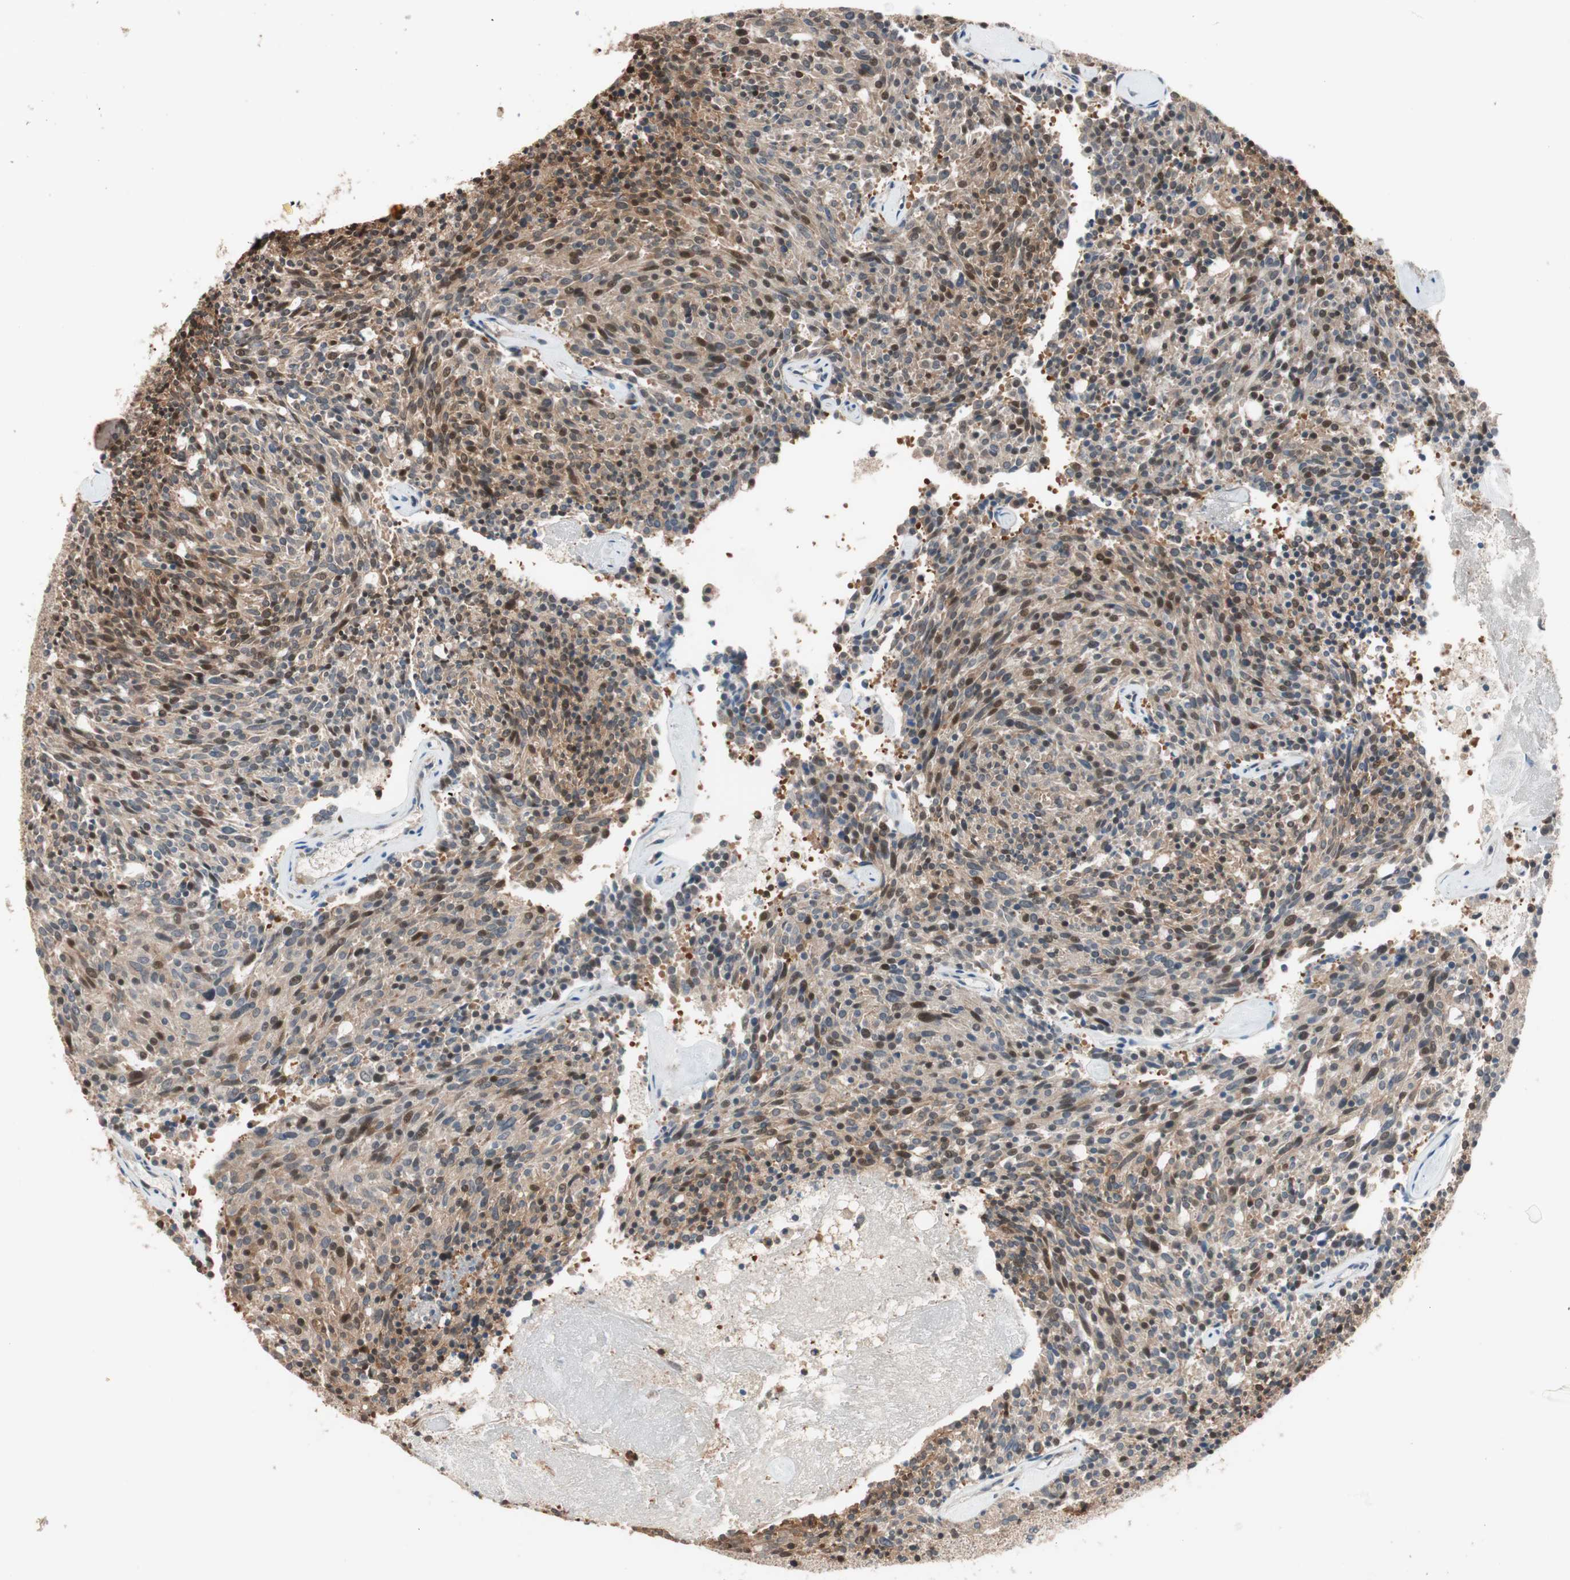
{"staining": {"intensity": "moderate", "quantity": ">75%", "location": "cytoplasmic/membranous,nuclear"}, "tissue": "carcinoid", "cell_type": "Tumor cells", "image_type": "cancer", "snomed": [{"axis": "morphology", "description": "Carcinoid, malignant, NOS"}, {"axis": "topography", "description": "Pancreas"}], "caption": "Malignant carcinoid was stained to show a protein in brown. There is medium levels of moderate cytoplasmic/membranous and nuclear expression in about >75% of tumor cells.", "gene": "PIK3R3", "patient": {"sex": "female", "age": 54}}